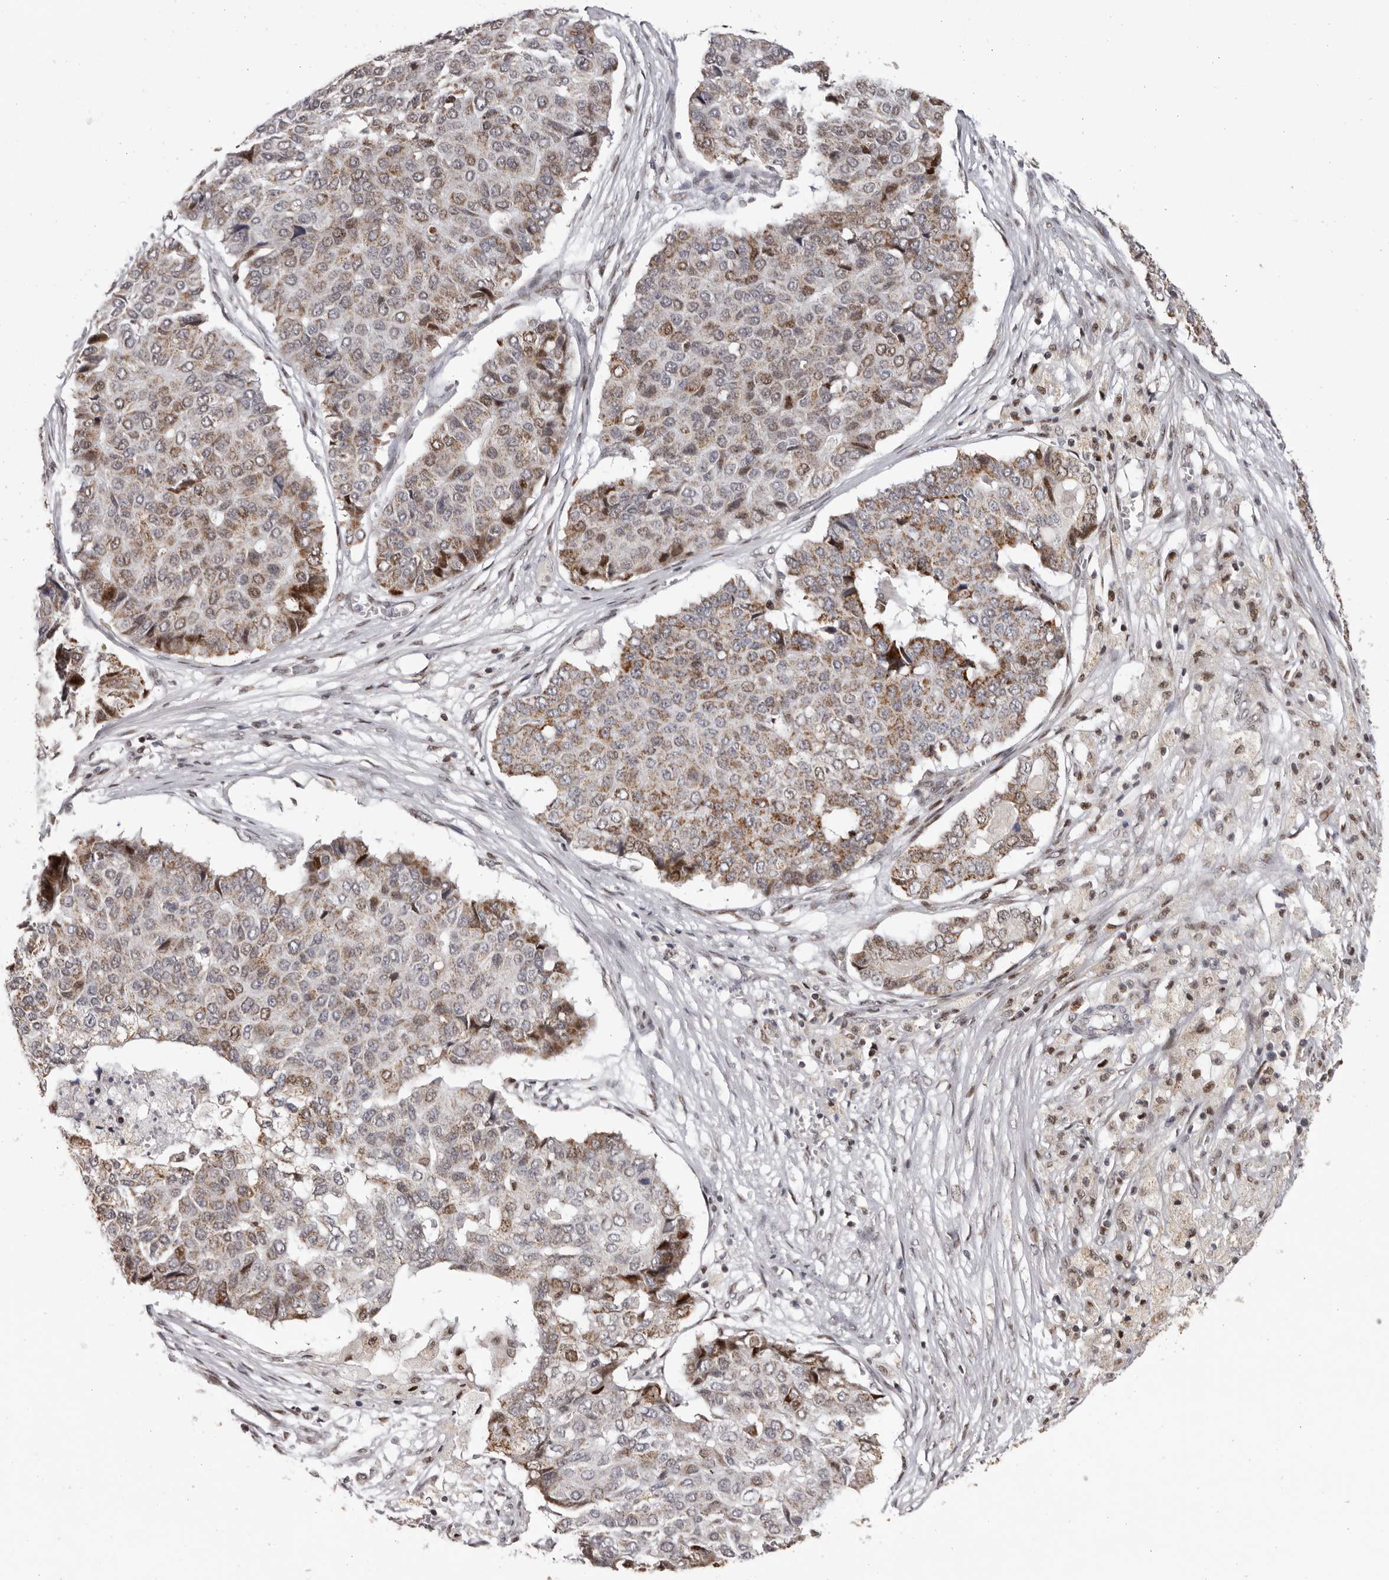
{"staining": {"intensity": "moderate", "quantity": ">75%", "location": "cytoplasmic/membranous"}, "tissue": "pancreatic cancer", "cell_type": "Tumor cells", "image_type": "cancer", "snomed": [{"axis": "morphology", "description": "Adenocarcinoma, NOS"}, {"axis": "topography", "description": "Pancreas"}], "caption": "Immunohistochemistry (IHC) of adenocarcinoma (pancreatic) shows medium levels of moderate cytoplasmic/membranous expression in about >75% of tumor cells.", "gene": "C17orf99", "patient": {"sex": "male", "age": 50}}